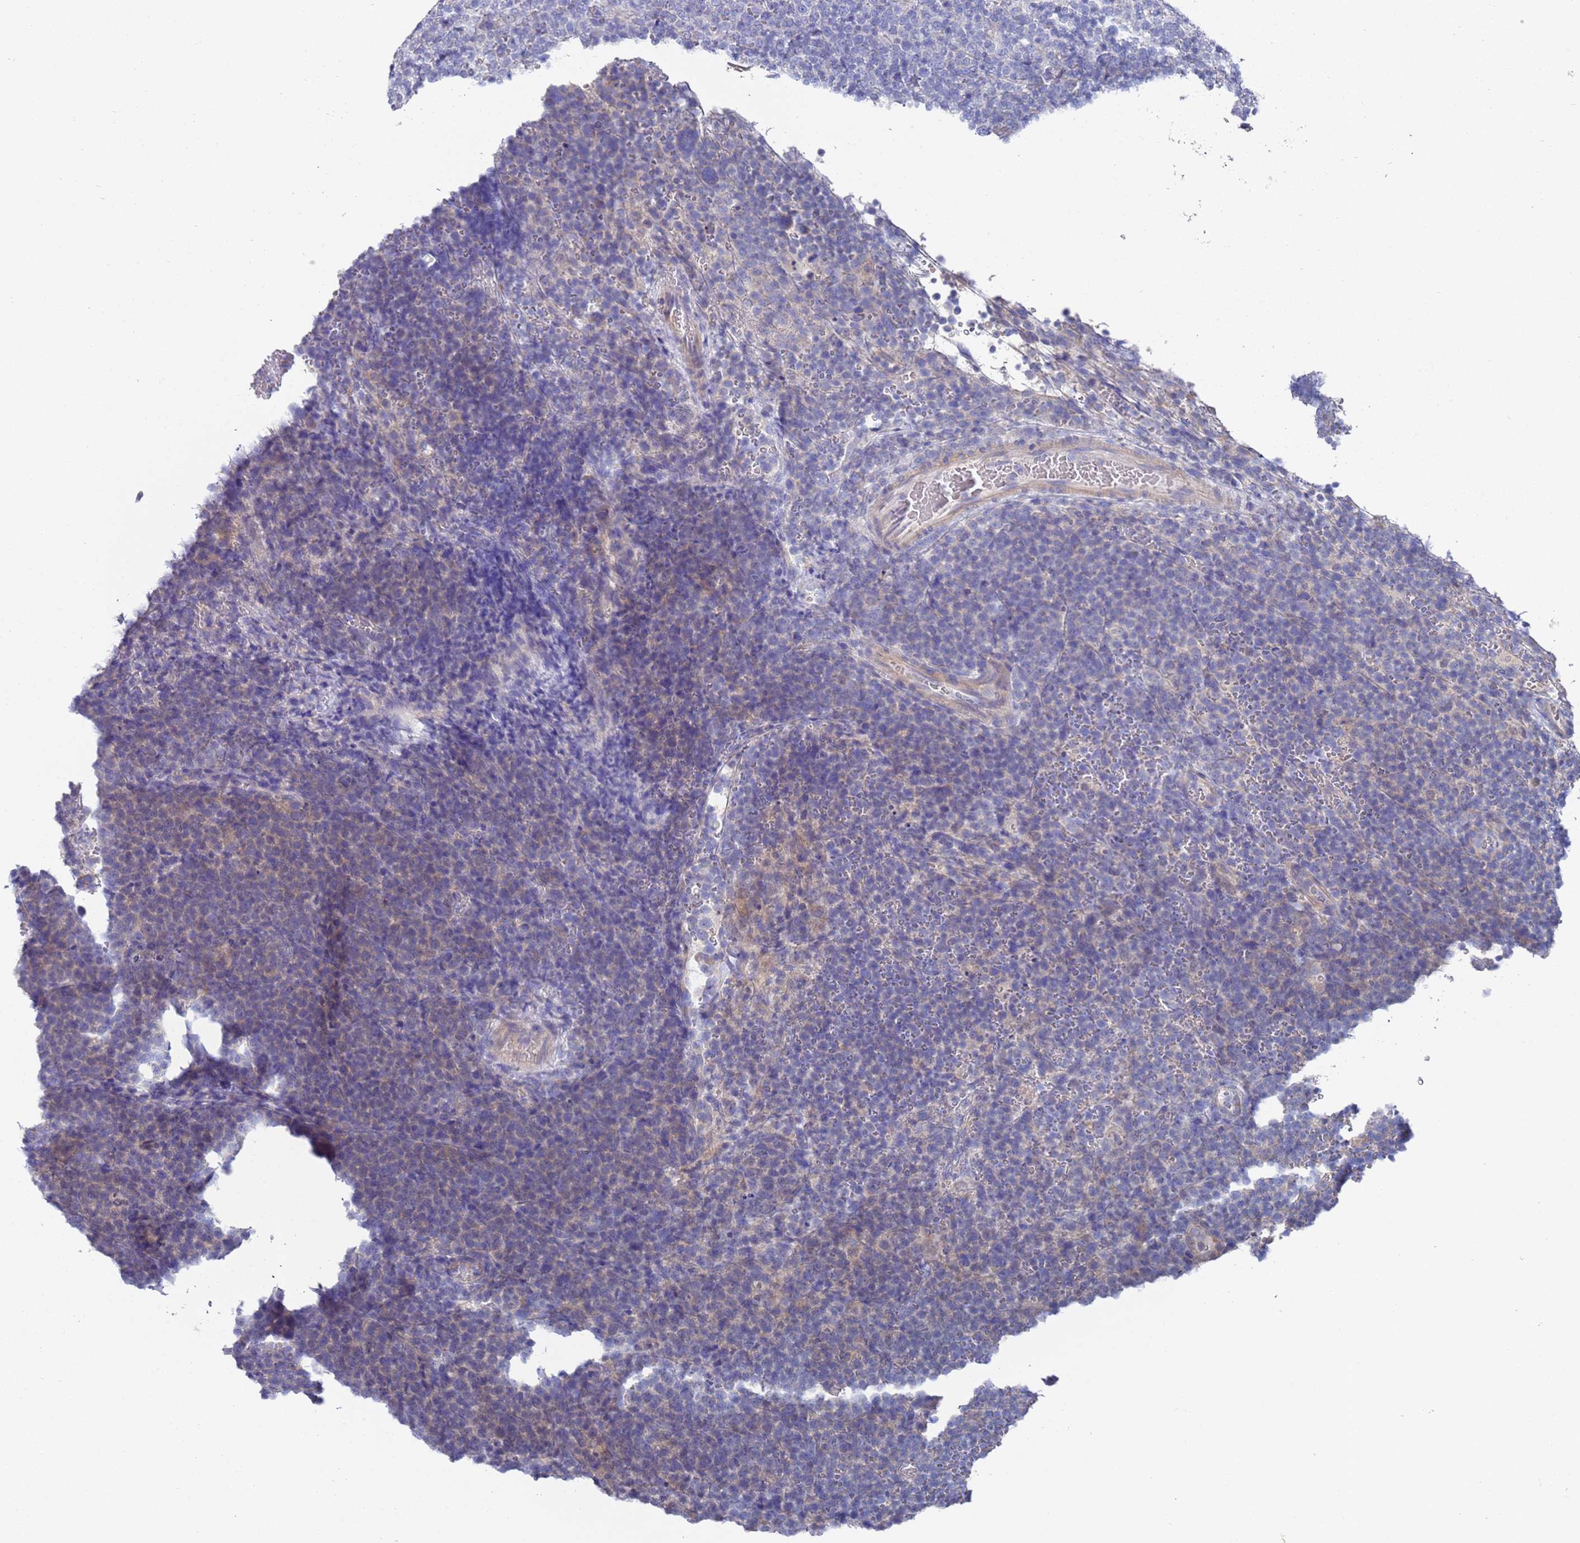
{"staining": {"intensity": "negative", "quantity": "none", "location": "none"}, "tissue": "lymphoma", "cell_type": "Tumor cells", "image_type": "cancer", "snomed": [{"axis": "morphology", "description": "Malignant lymphoma, non-Hodgkin's type, High grade"}, {"axis": "topography", "description": "Lymph node"}], "caption": "DAB (3,3'-diaminobenzidine) immunohistochemical staining of human lymphoma displays no significant expression in tumor cells.", "gene": "SCAPER", "patient": {"sex": "male", "age": 61}}